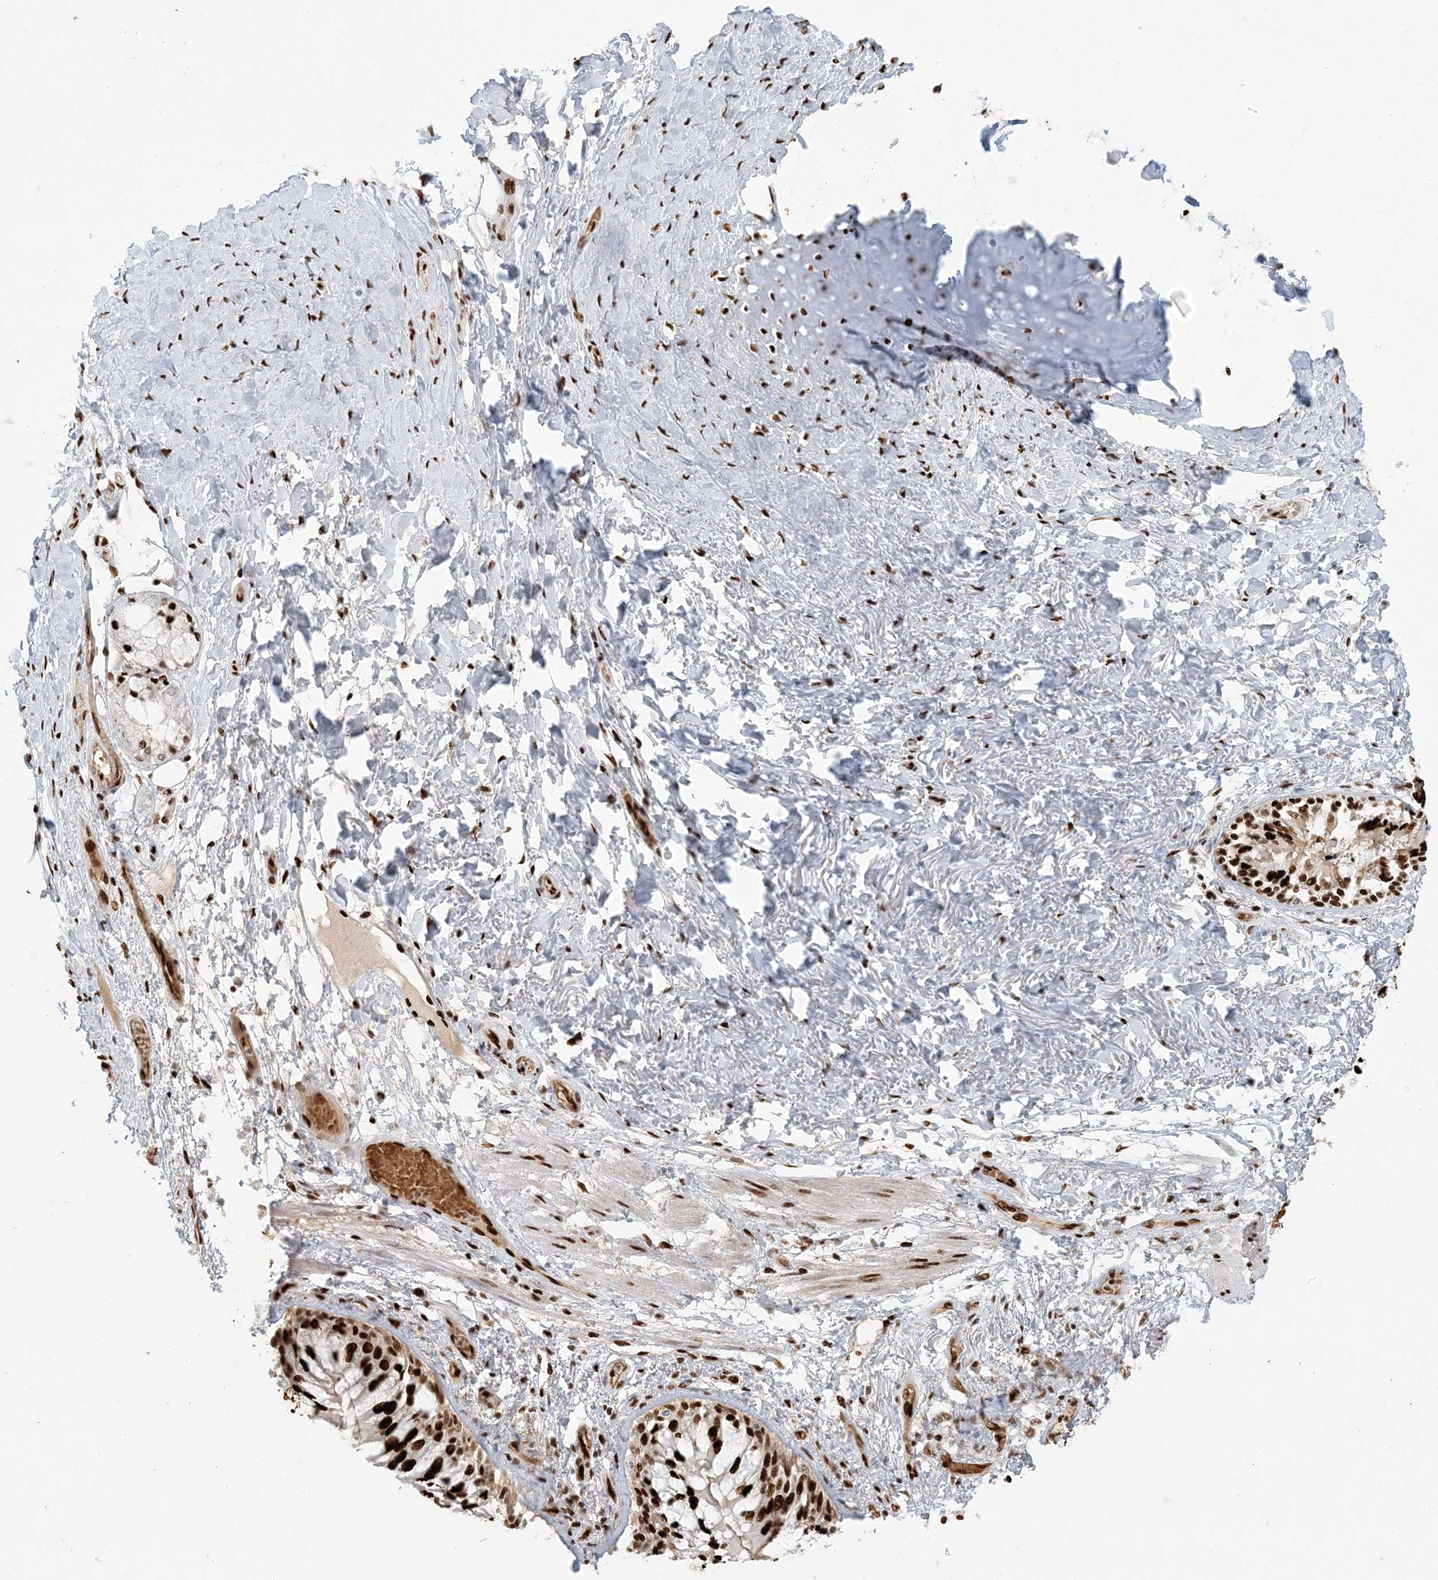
{"staining": {"intensity": "strong", "quantity": ">75%", "location": "nuclear"}, "tissue": "adipose tissue", "cell_type": "Adipocytes", "image_type": "normal", "snomed": [{"axis": "morphology", "description": "Normal tissue, NOS"}, {"axis": "topography", "description": "Cartilage tissue"}, {"axis": "topography", "description": "Bronchus"}, {"axis": "topography", "description": "Lung"}, {"axis": "topography", "description": "Peripheral nerve tissue"}], "caption": "Immunohistochemical staining of unremarkable adipose tissue reveals >75% levels of strong nuclear protein staining in about >75% of adipocytes. (Brightfield microscopy of DAB IHC at high magnification).", "gene": "CKS1B", "patient": {"sex": "female", "age": 49}}